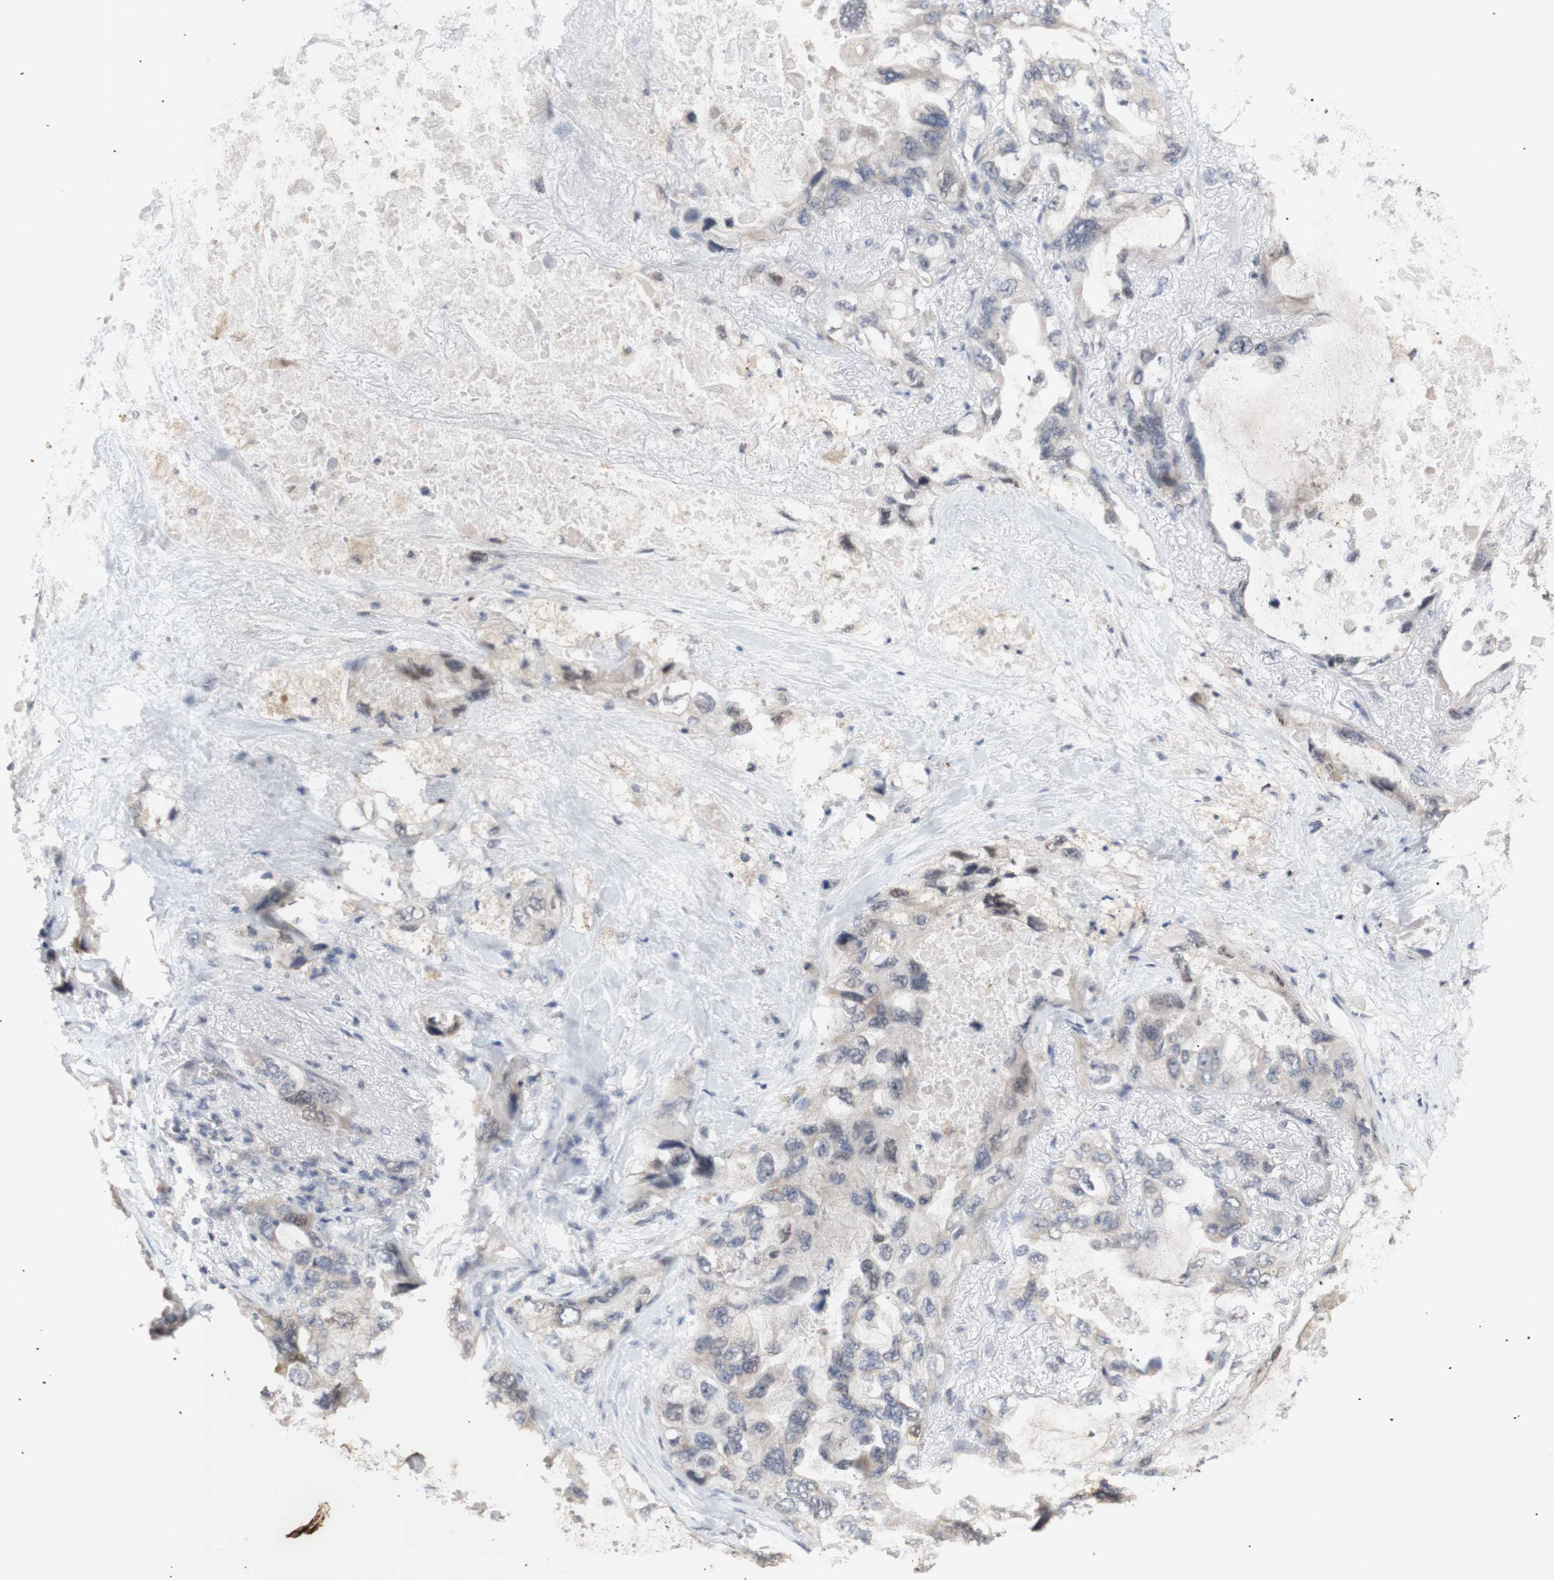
{"staining": {"intensity": "weak", "quantity": "<25%", "location": "cytoplasmic/membranous"}, "tissue": "lung cancer", "cell_type": "Tumor cells", "image_type": "cancer", "snomed": [{"axis": "morphology", "description": "Squamous cell carcinoma, NOS"}, {"axis": "topography", "description": "Lung"}], "caption": "Immunohistochemistry (IHC) of human lung cancer demonstrates no expression in tumor cells. The staining was performed using DAB (3,3'-diaminobenzidine) to visualize the protein expression in brown, while the nuclei were stained in blue with hematoxylin (Magnification: 20x).", "gene": "FOSB", "patient": {"sex": "female", "age": 73}}